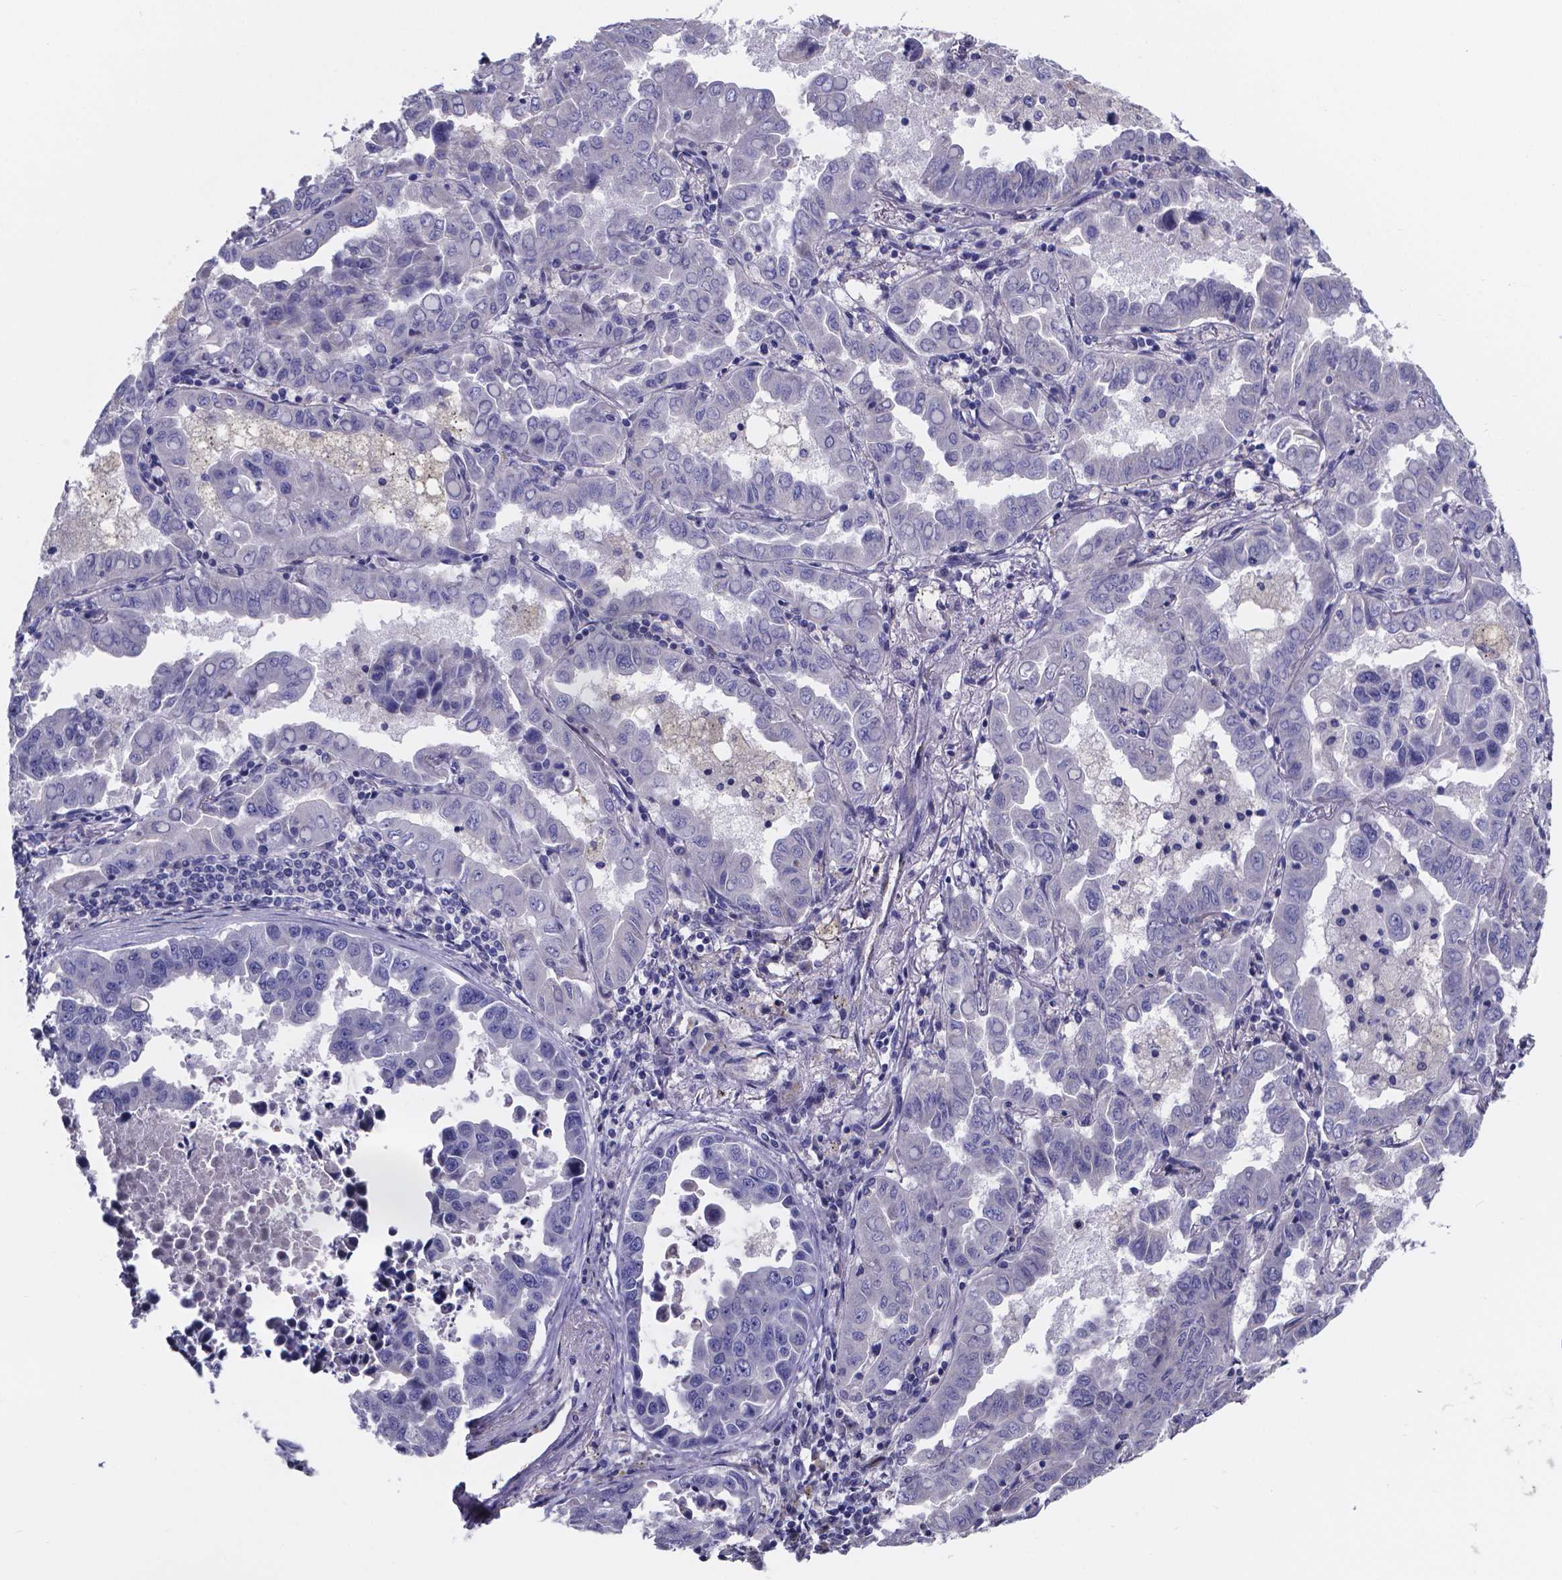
{"staining": {"intensity": "negative", "quantity": "none", "location": "none"}, "tissue": "lung cancer", "cell_type": "Tumor cells", "image_type": "cancer", "snomed": [{"axis": "morphology", "description": "Adenocarcinoma, NOS"}, {"axis": "topography", "description": "Lung"}], "caption": "Immunohistochemical staining of human lung cancer exhibits no significant positivity in tumor cells. (Brightfield microscopy of DAB IHC at high magnification).", "gene": "SFRP4", "patient": {"sex": "male", "age": 64}}